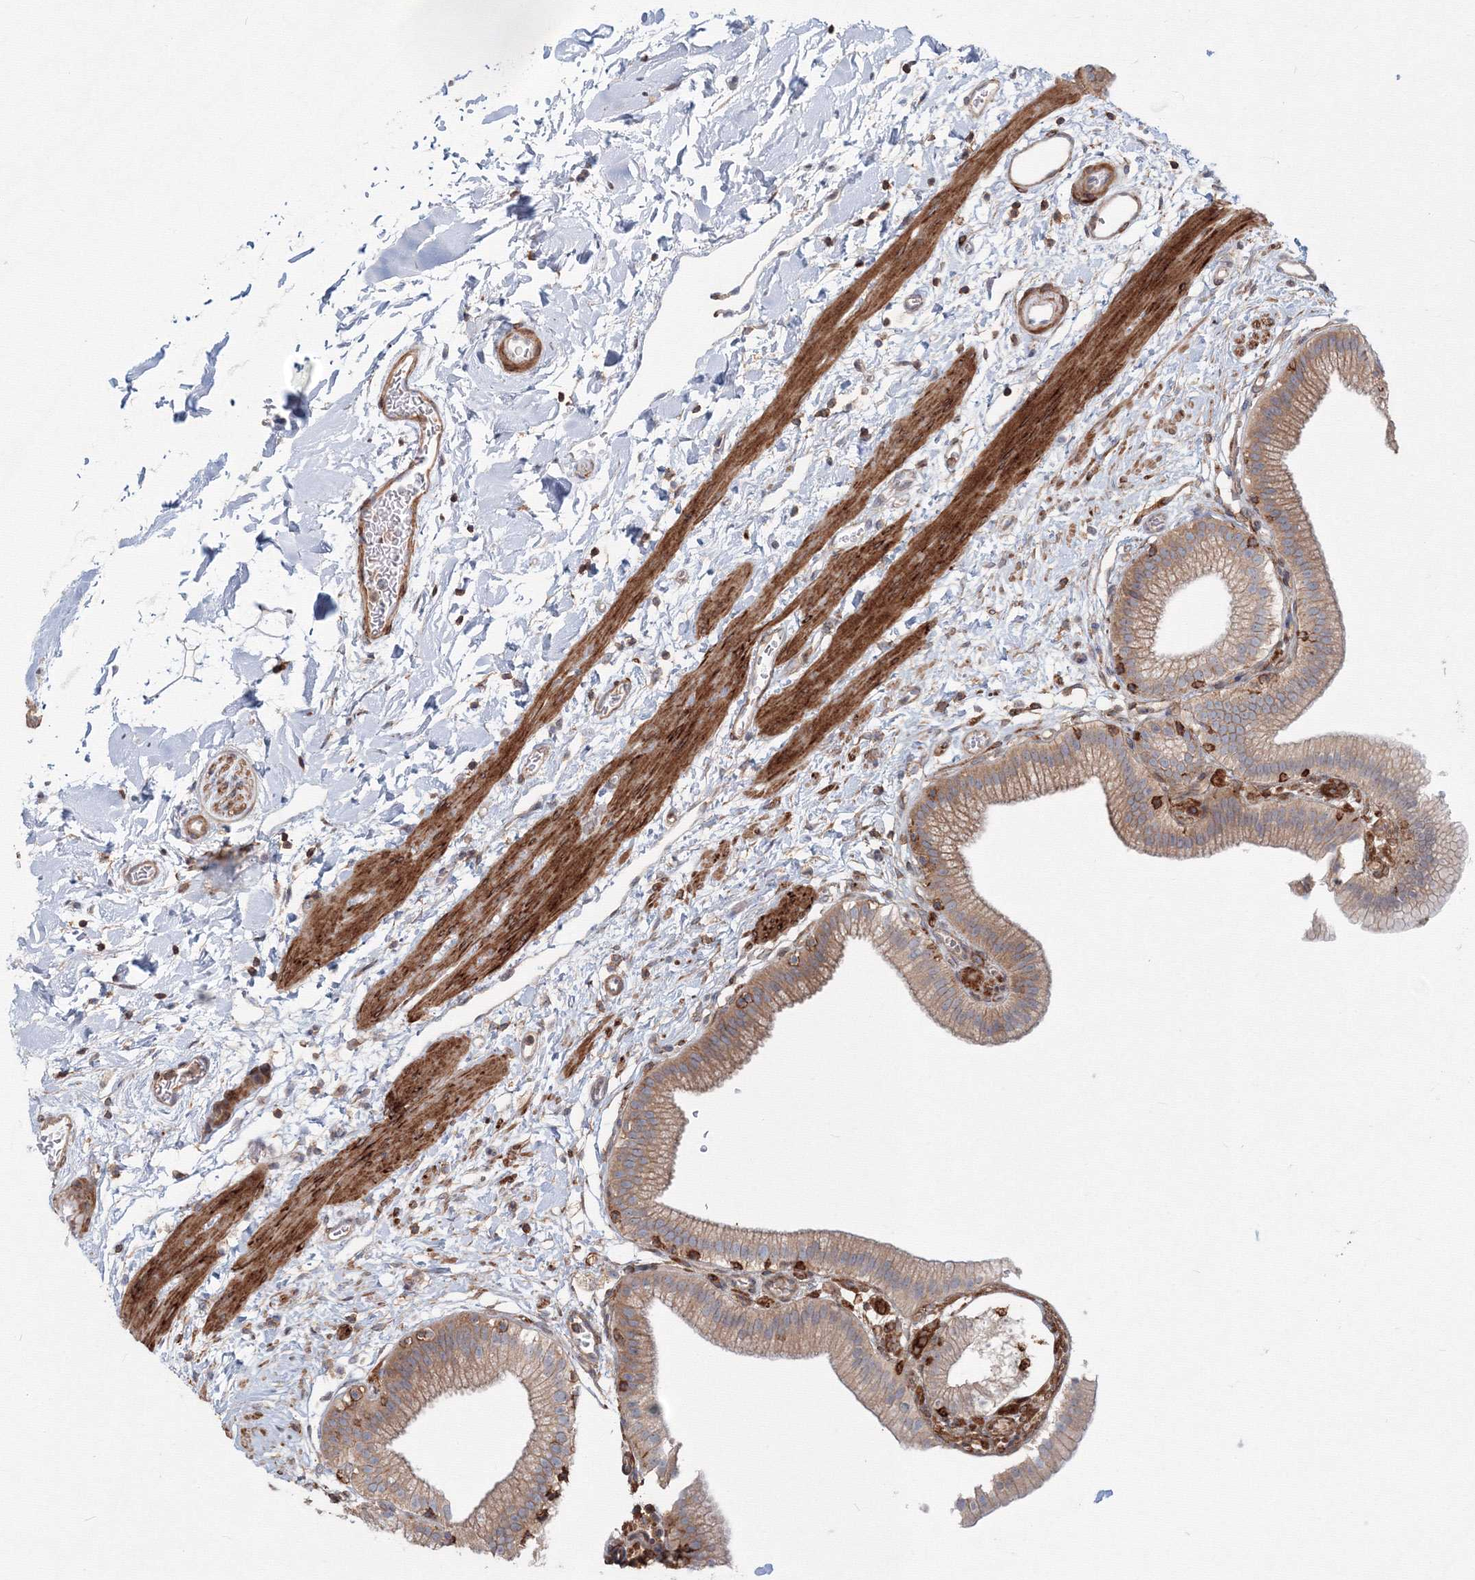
{"staining": {"intensity": "moderate", "quantity": ">75%", "location": "cytoplasmic/membranous"}, "tissue": "gallbladder", "cell_type": "Glandular cells", "image_type": "normal", "snomed": [{"axis": "morphology", "description": "Normal tissue, NOS"}, {"axis": "topography", "description": "Gallbladder"}], "caption": "IHC staining of normal gallbladder, which displays medium levels of moderate cytoplasmic/membranous positivity in approximately >75% of glandular cells indicating moderate cytoplasmic/membranous protein positivity. The staining was performed using DAB (brown) for protein detection and nuclei were counterstained in hematoxylin (blue).", "gene": "SH3PXD2A", "patient": {"sex": "male", "age": 55}}